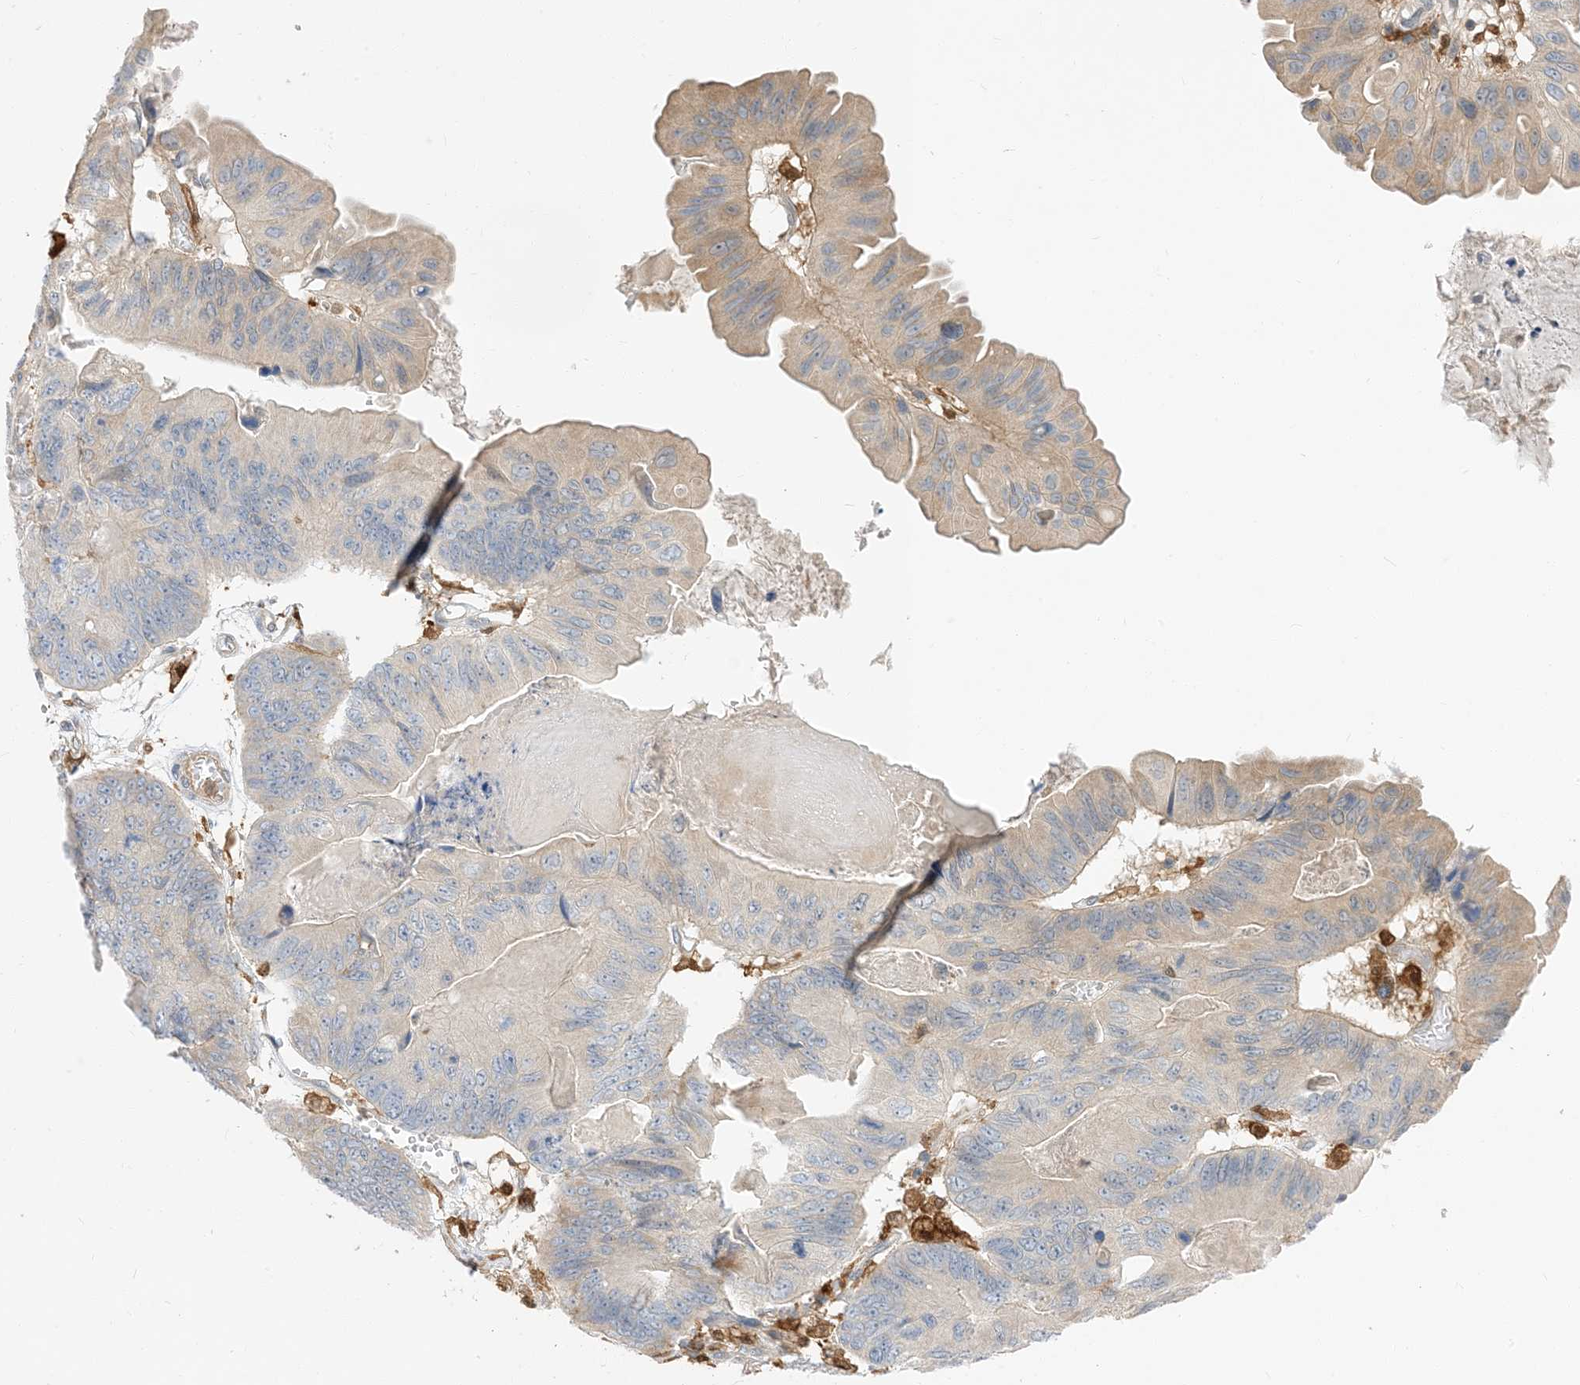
{"staining": {"intensity": "weak", "quantity": "<25%", "location": "cytoplasmic/membranous"}, "tissue": "ovarian cancer", "cell_type": "Tumor cells", "image_type": "cancer", "snomed": [{"axis": "morphology", "description": "Cystadenocarcinoma, mucinous, NOS"}, {"axis": "topography", "description": "Ovary"}], "caption": "A high-resolution image shows IHC staining of mucinous cystadenocarcinoma (ovarian), which shows no significant staining in tumor cells.", "gene": "NAGK", "patient": {"sex": "female", "age": 61}}